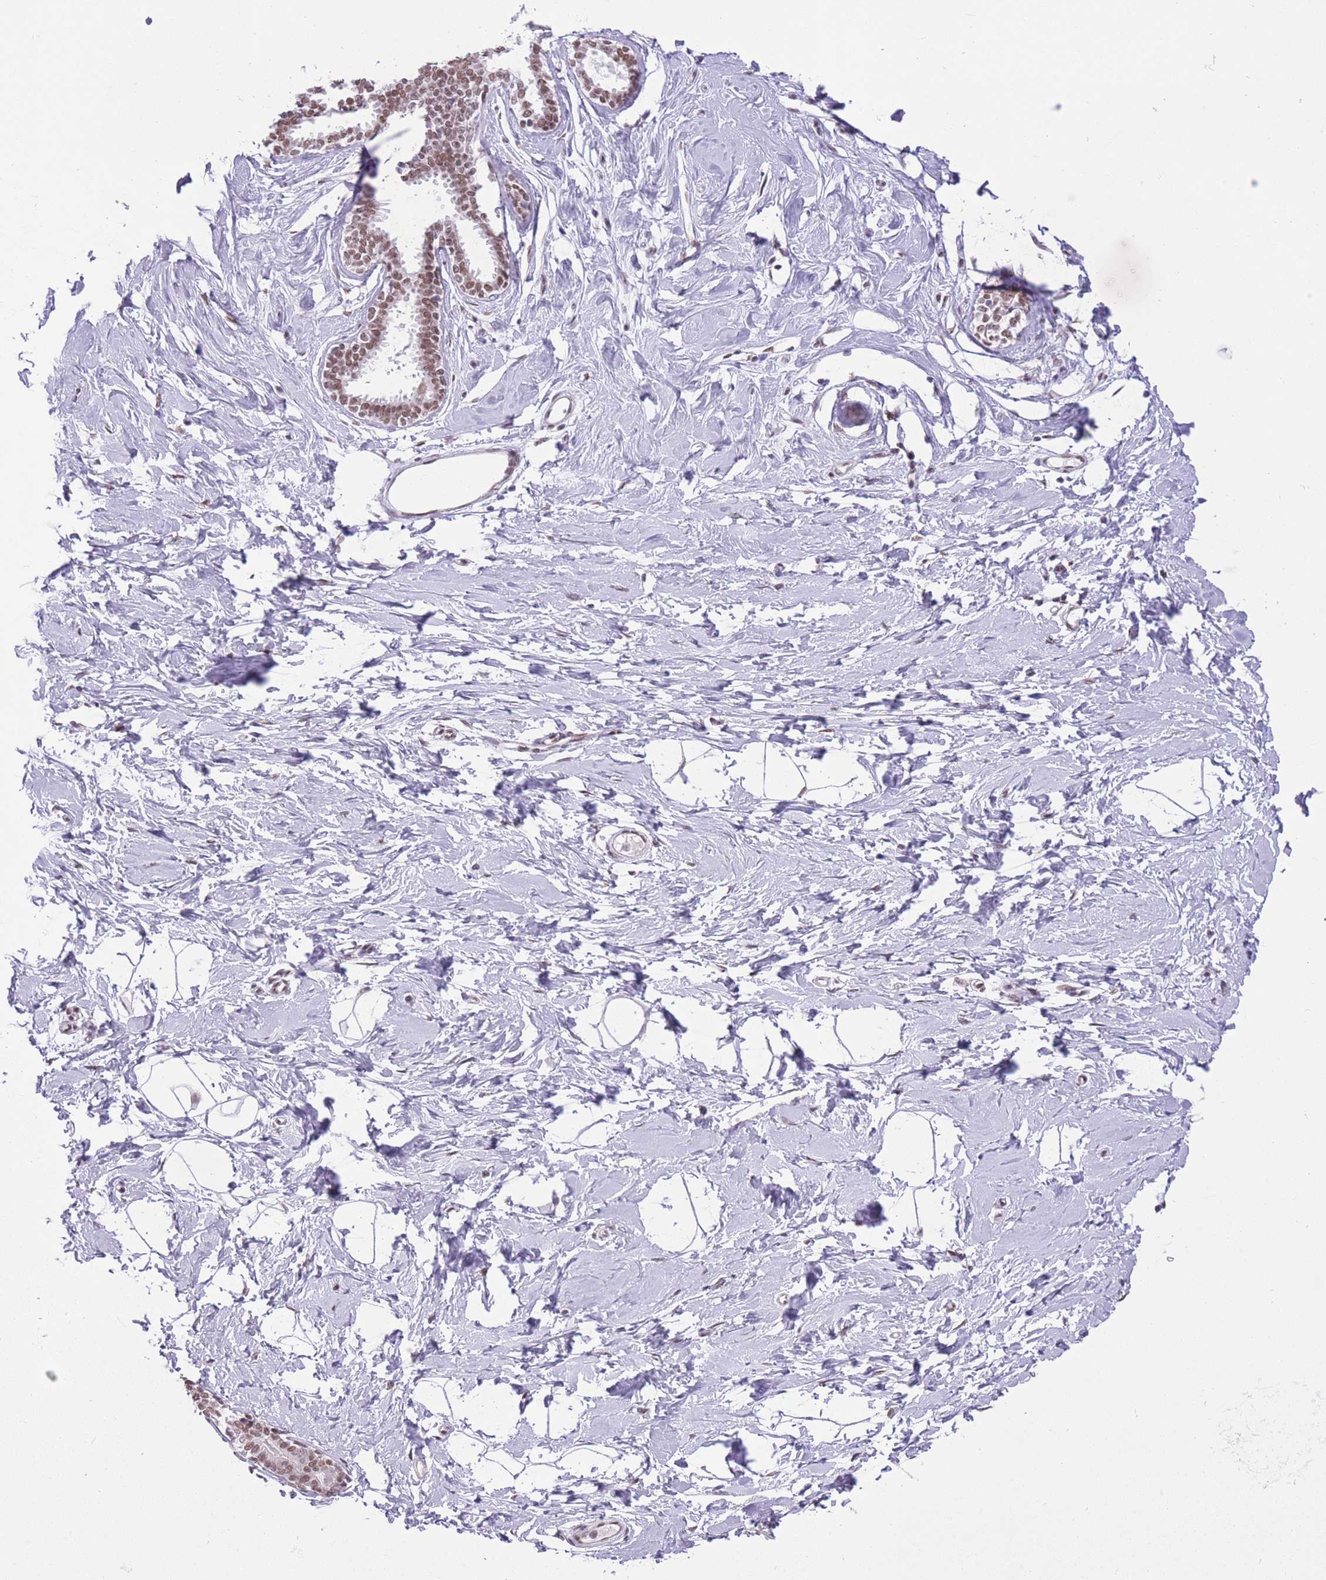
{"staining": {"intensity": "negative", "quantity": "none", "location": "none"}, "tissue": "breast", "cell_type": "Adipocytes", "image_type": "normal", "snomed": [{"axis": "morphology", "description": "Normal tissue, NOS"}, {"axis": "topography", "description": "Breast"}], "caption": "A high-resolution micrograph shows immunohistochemistry staining of unremarkable breast, which demonstrates no significant staining in adipocytes.", "gene": "ZBED5", "patient": {"sex": "female", "age": 23}}